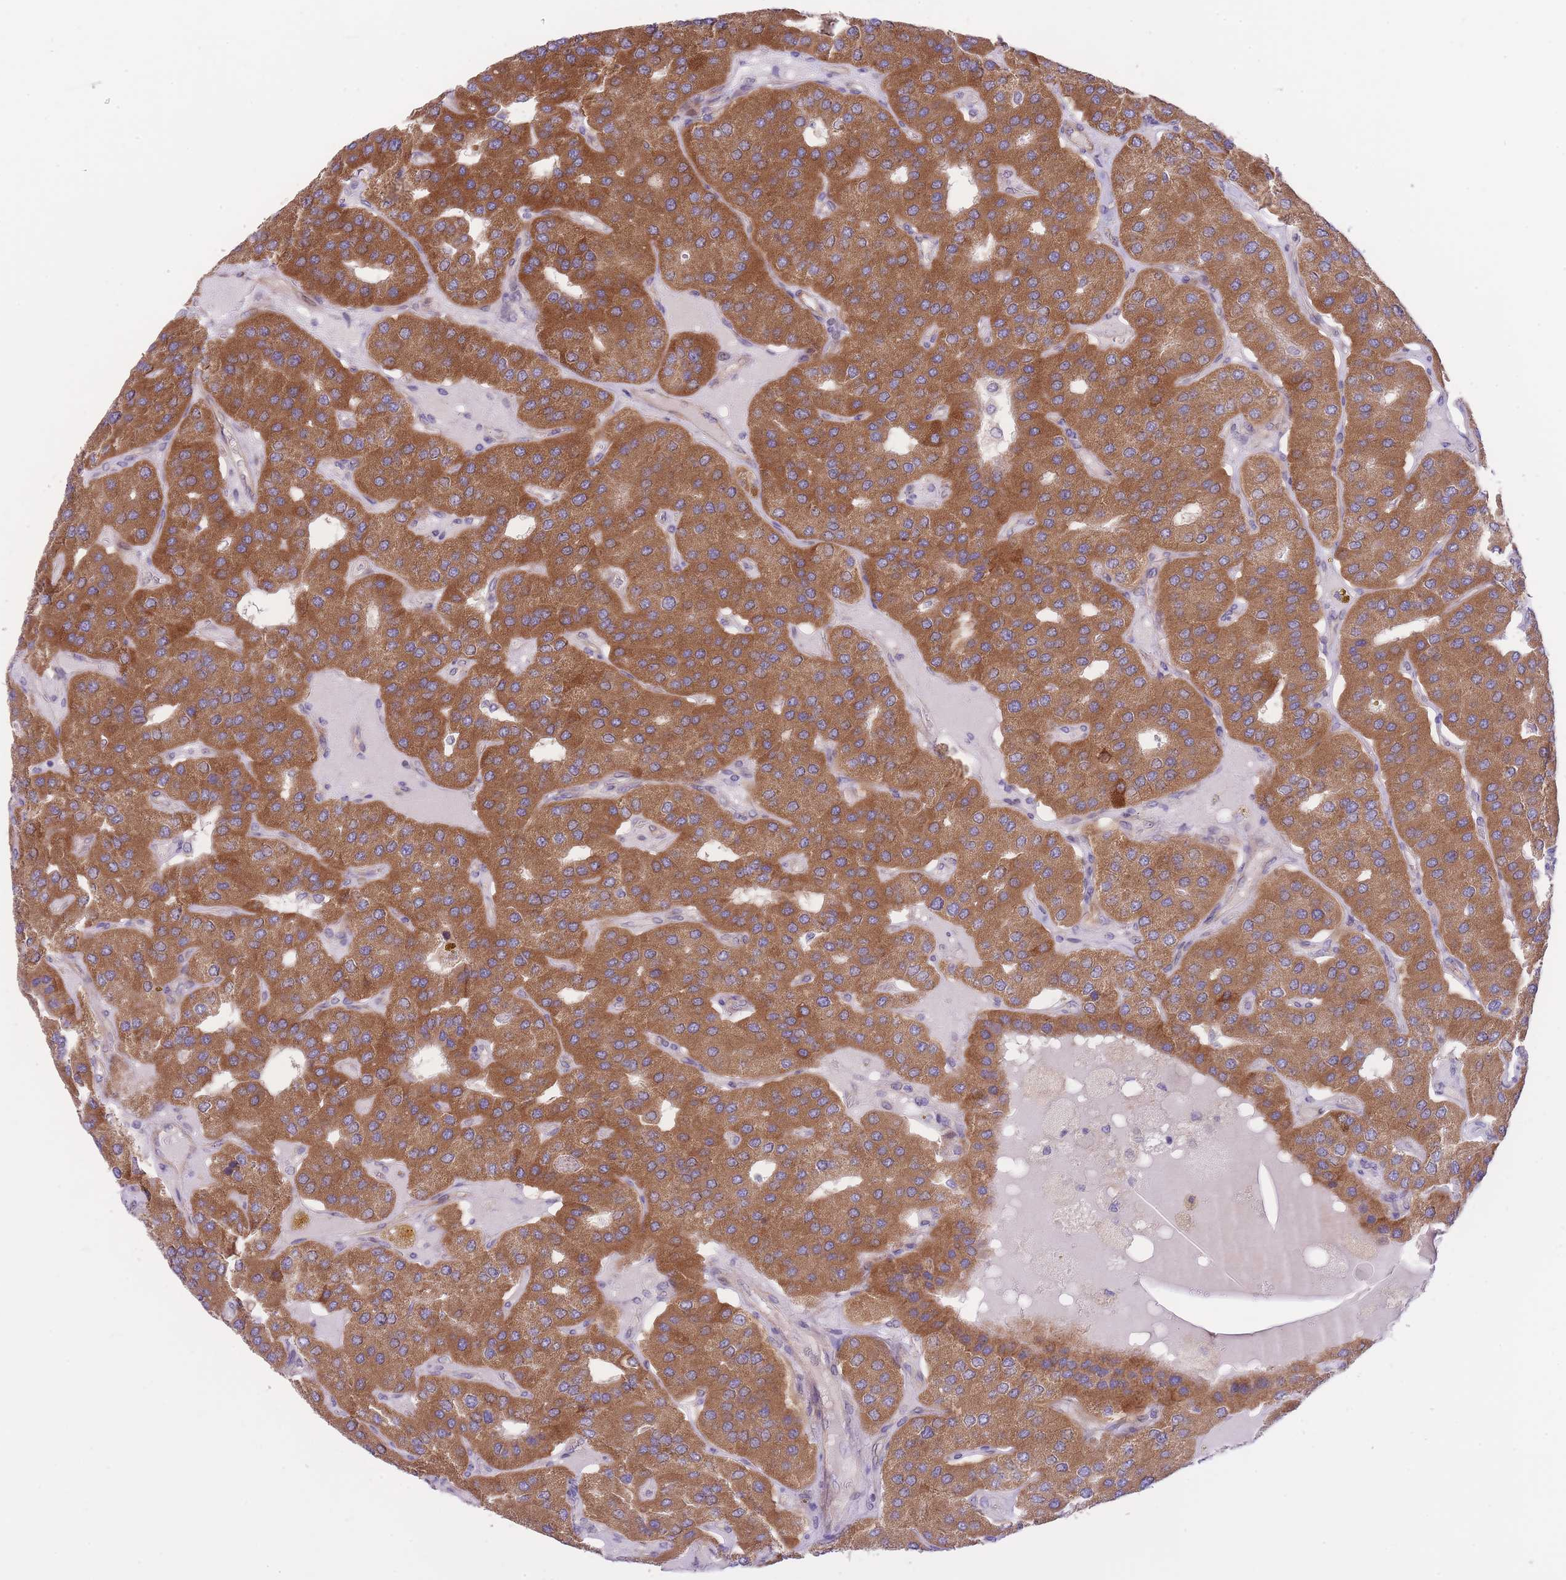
{"staining": {"intensity": "strong", "quantity": ">75%", "location": "cytoplasmic/membranous"}, "tissue": "parathyroid gland", "cell_type": "Glandular cells", "image_type": "normal", "snomed": [{"axis": "morphology", "description": "Normal tissue, NOS"}, {"axis": "morphology", "description": "Adenoma, NOS"}, {"axis": "topography", "description": "Parathyroid gland"}], "caption": "Parathyroid gland stained for a protein (brown) shows strong cytoplasmic/membranous positive expression in approximately >75% of glandular cells.", "gene": "CHAC1", "patient": {"sex": "female", "age": 86}}